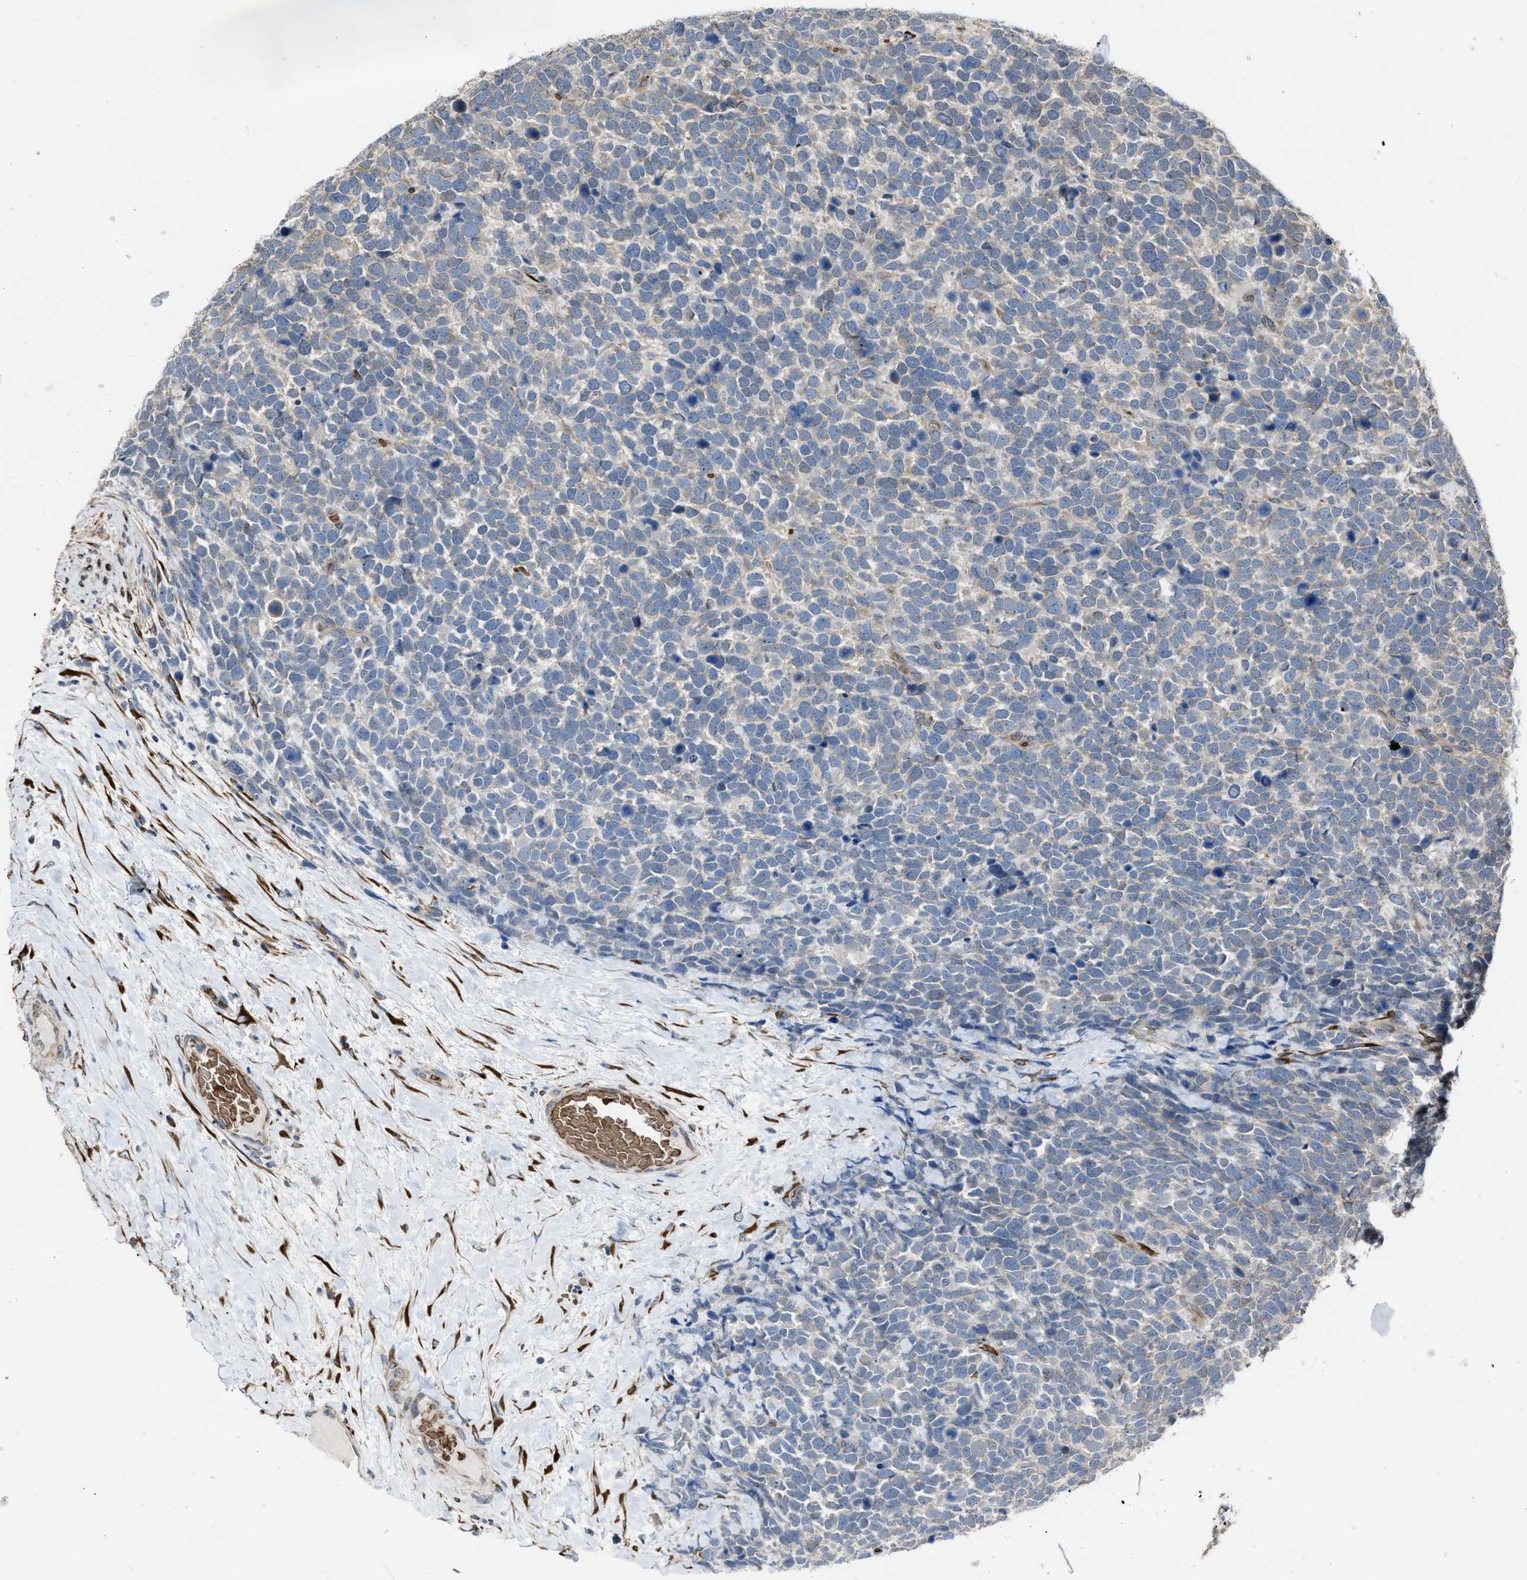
{"staining": {"intensity": "negative", "quantity": "none", "location": "none"}, "tissue": "urothelial cancer", "cell_type": "Tumor cells", "image_type": "cancer", "snomed": [{"axis": "morphology", "description": "Urothelial carcinoma, High grade"}, {"axis": "topography", "description": "Urinary bladder"}], "caption": "This is an immunohistochemistry photomicrograph of high-grade urothelial carcinoma. There is no expression in tumor cells.", "gene": "SELENOM", "patient": {"sex": "female", "age": 82}}